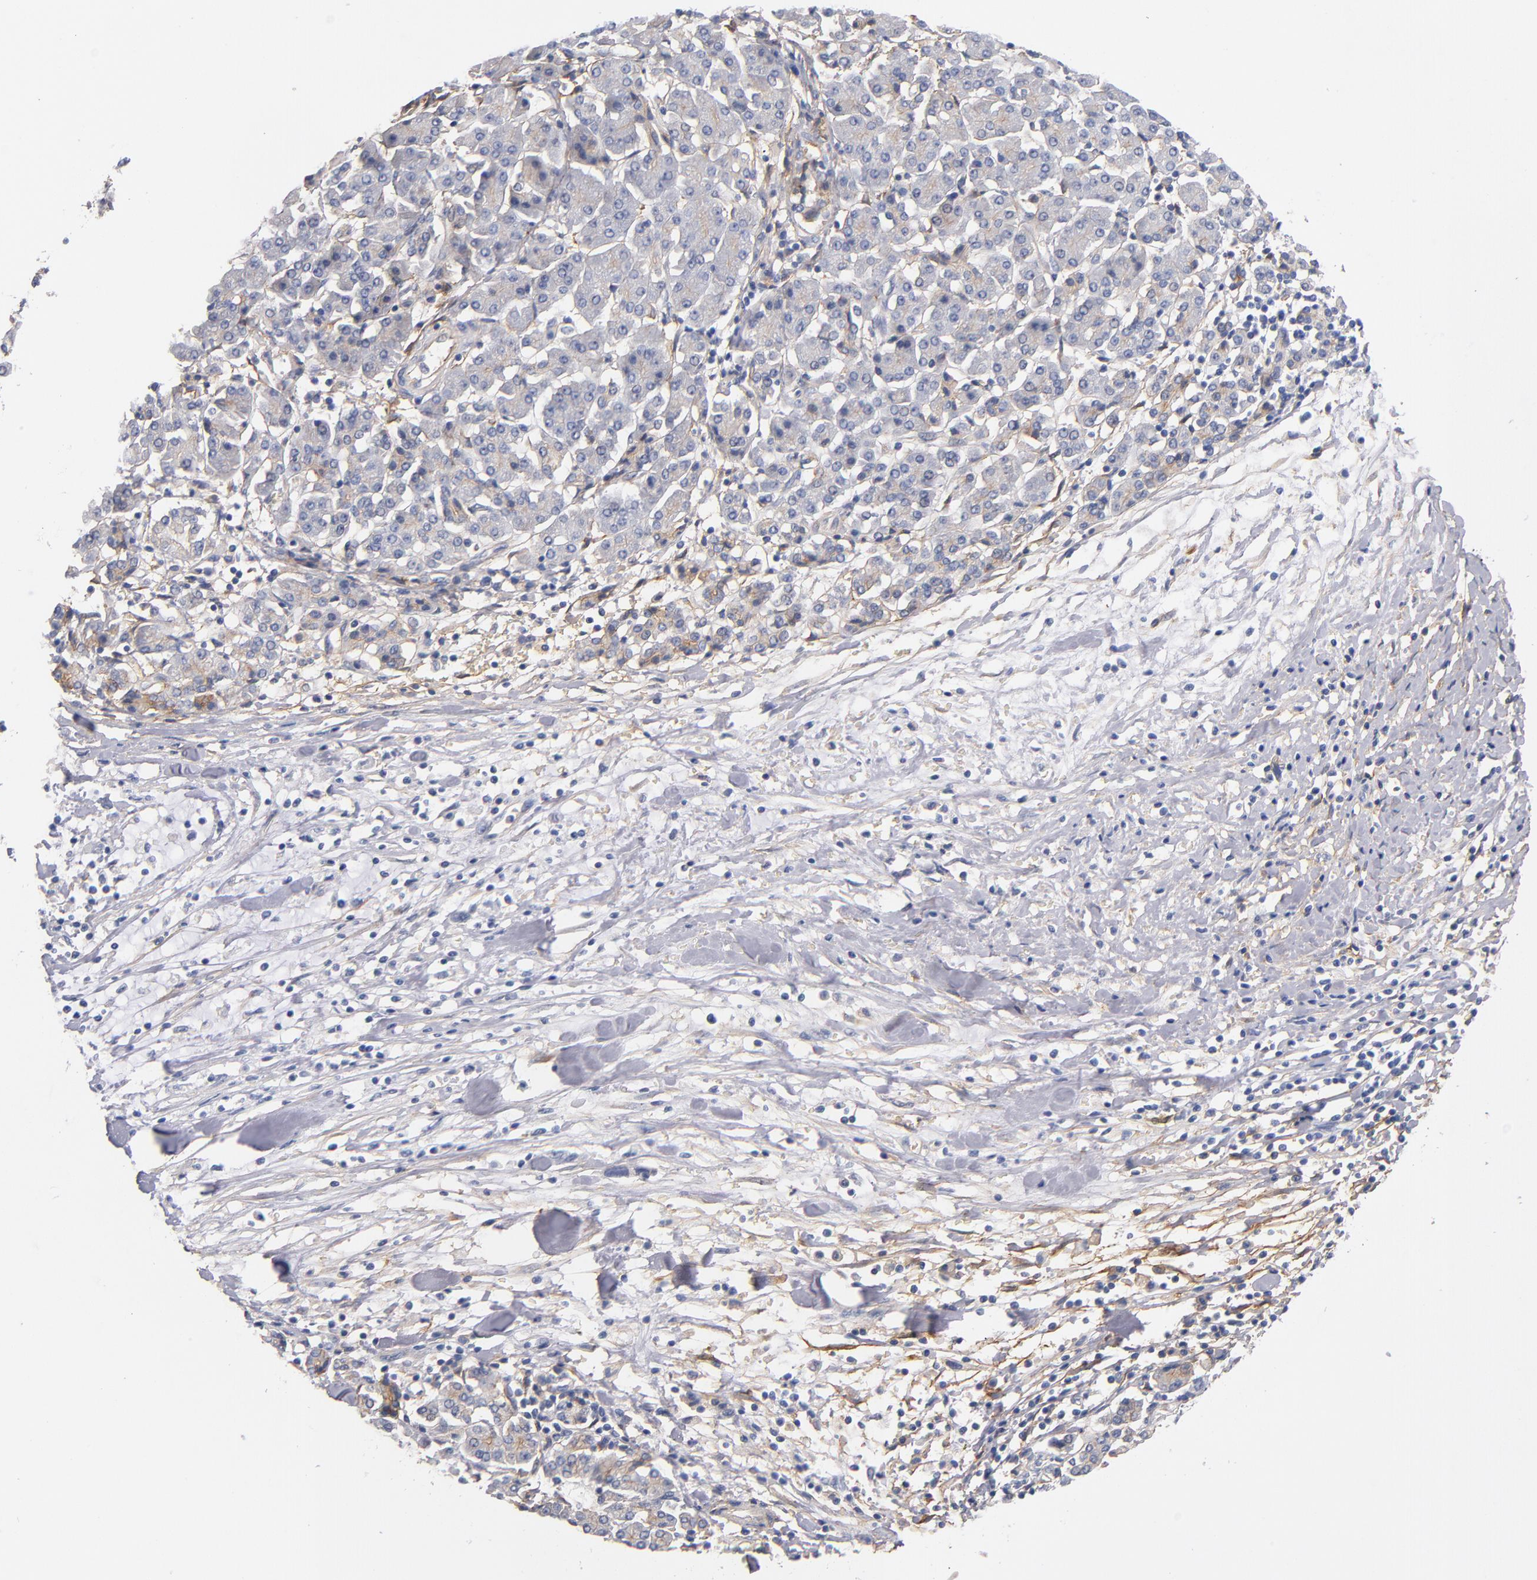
{"staining": {"intensity": "weak", "quantity": "<25%", "location": "cytoplasmic/membranous"}, "tissue": "pancreatic cancer", "cell_type": "Tumor cells", "image_type": "cancer", "snomed": [{"axis": "morphology", "description": "Adenocarcinoma, NOS"}, {"axis": "topography", "description": "Pancreas"}], "caption": "This is an IHC image of pancreatic cancer. There is no staining in tumor cells.", "gene": "PLSCR4", "patient": {"sex": "female", "age": 57}}